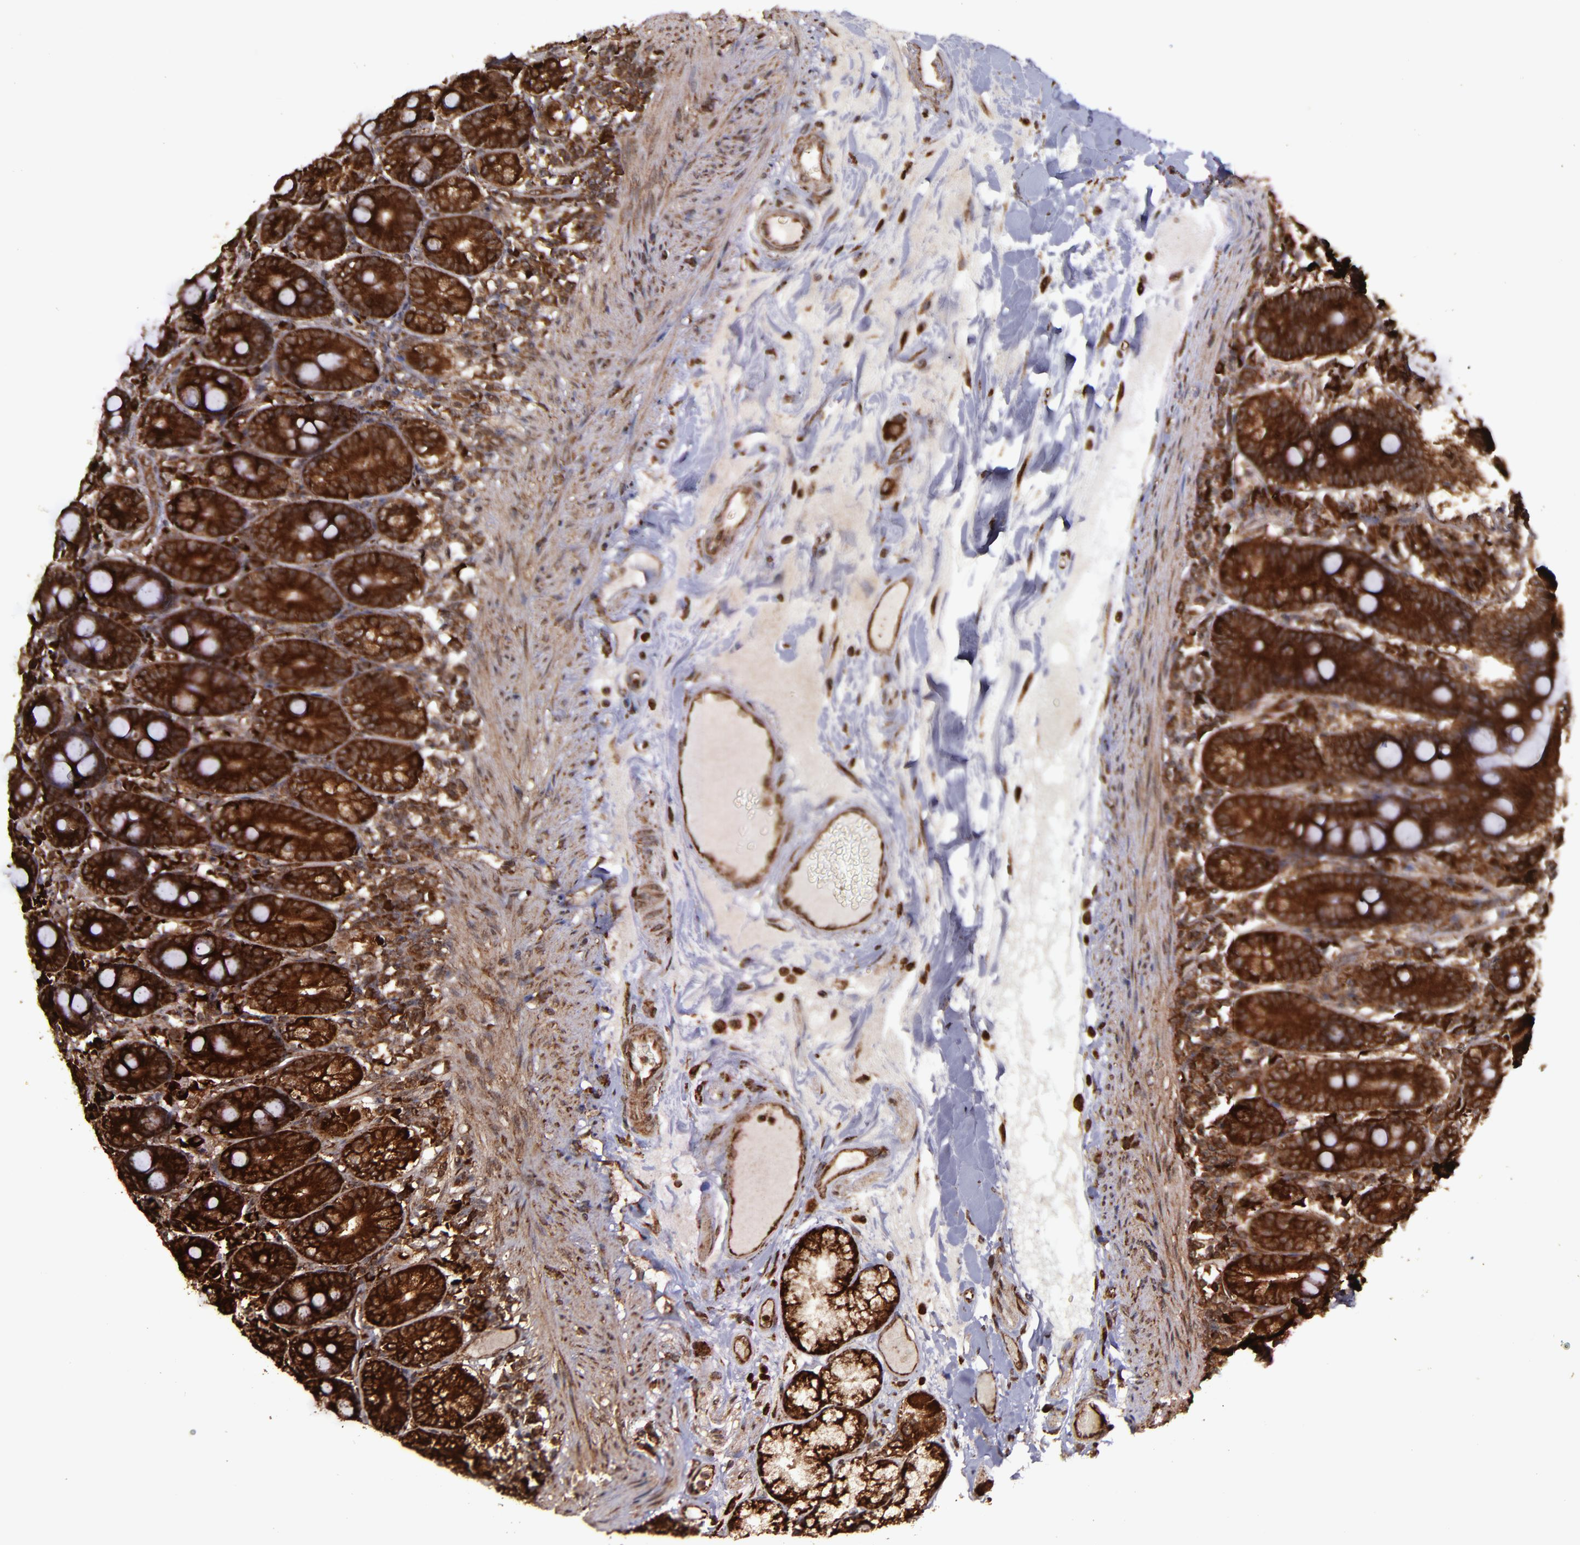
{"staining": {"intensity": "strong", "quantity": ">75%", "location": "cytoplasmic/membranous,nuclear"}, "tissue": "duodenum", "cell_type": "Glandular cells", "image_type": "normal", "snomed": [{"axis": "morphology", "description": "Normal tissue, NOS"}, {"axis": "topography", "description": "Duodenum"}], "caption": "This histopathology image exhibits immunohistochemistry (IHC) staining of unremarkable human duodenum, with high strong cytoplasmic/membranous,nuclear positivity in approximately >75% of glandular cells.", "gene": "EIF4ENIF1", "patient": {"sex": "female", "age": 64}}